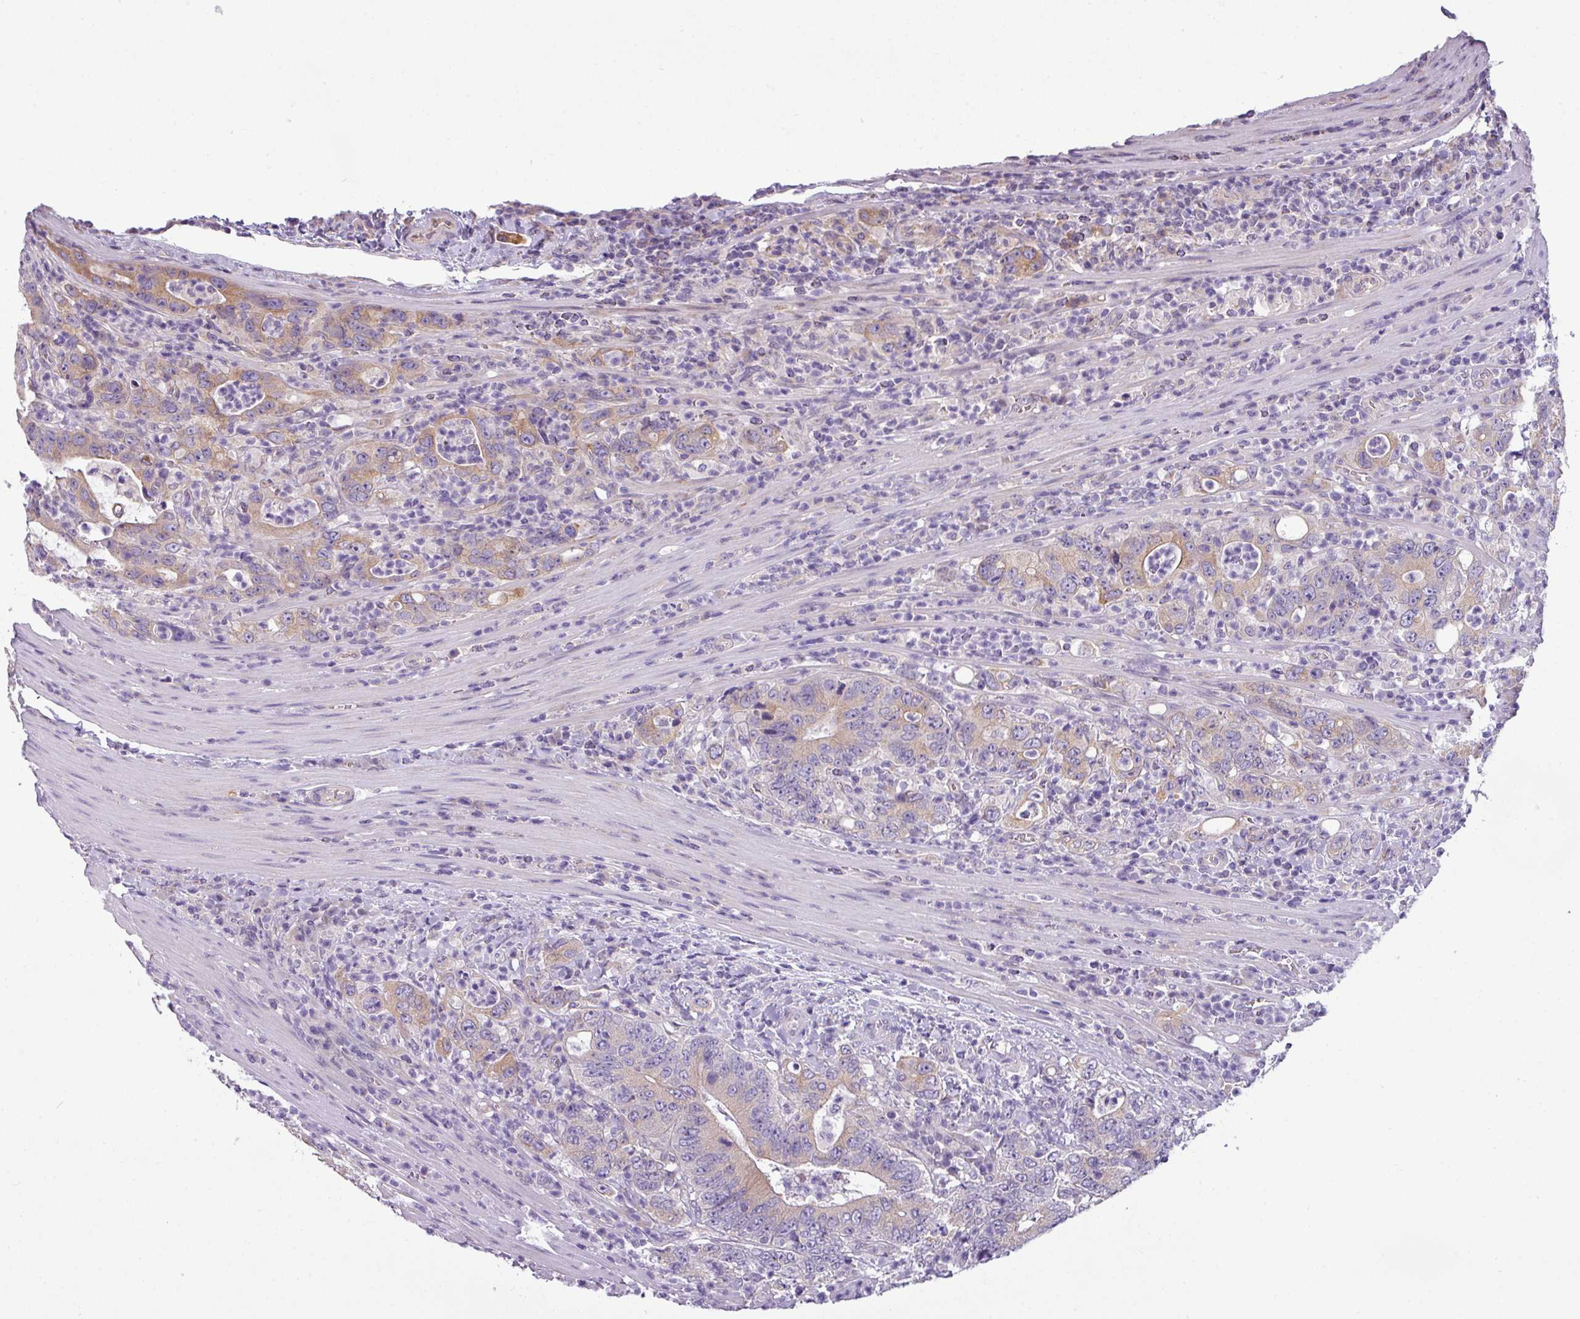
{"staining": {"intensity": "moderate", "quantity": ">75%", "location": "cytoplasmic/membranous"}, "tissue": "colorectal cancer", "cell_type": "Tumor cells", "image_type": "cancer", "snomed": [{"axis": "morphology", "description": "Adenocarcinoma, NOS"}, {"axis": "topography", "description": "Colon"}], "caption": "A histopathology image of adenocarcinoma (colorectal) stained for a protein displays moderate cytoplasmic/membranous brown staining in tumor cells.", "gene": "TOR1AIP2", "patient": {"sex": "female", "age": 75}}